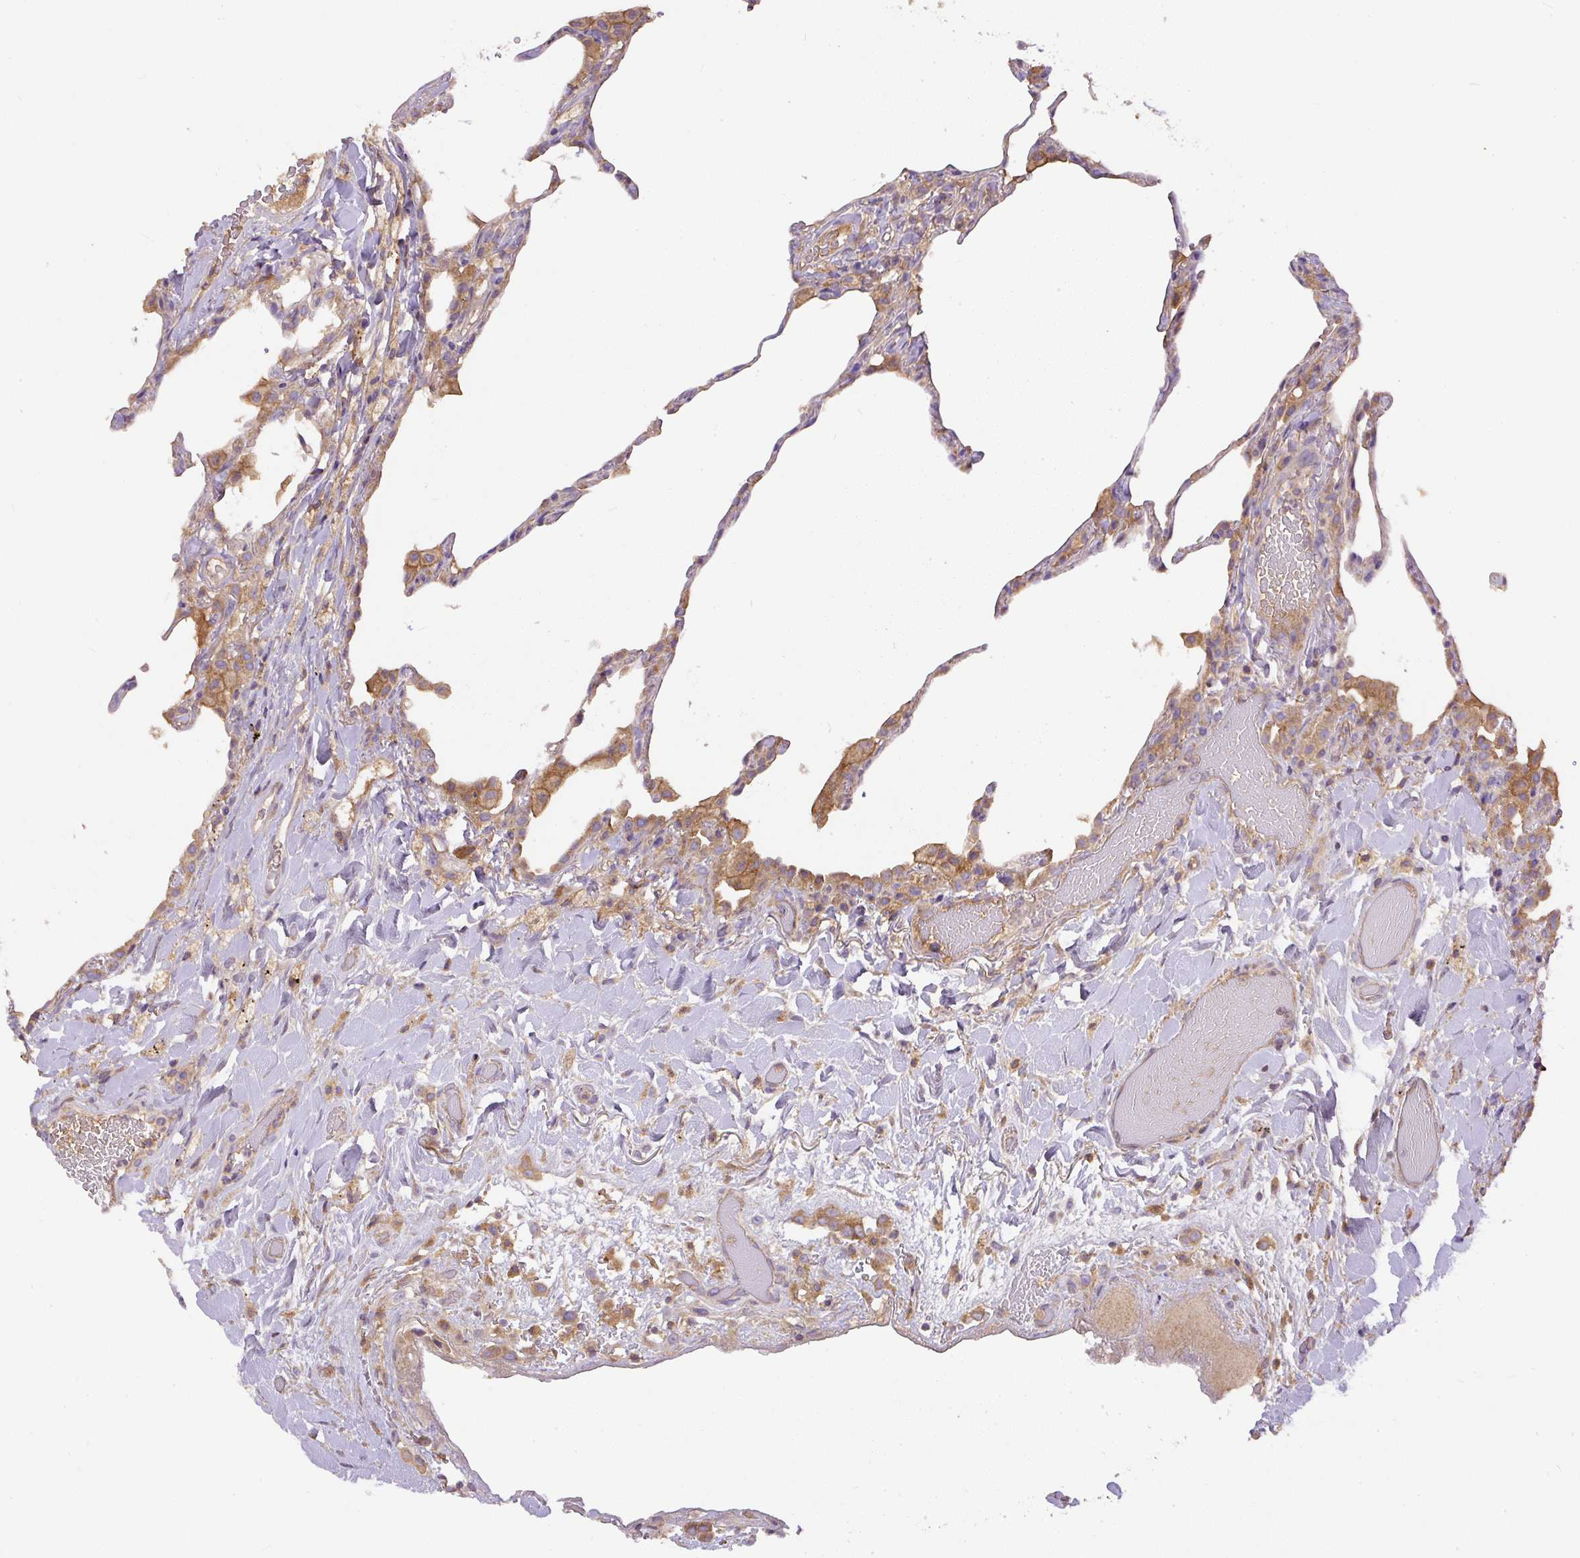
{"staining": {"intensity": "negative", "quantity": "none", "location": "none"}, "tissue": "lung", "cell_type": "Alveolar cells", "image_type": "normal", "snomed": [{"axis": "morphology", "description": "Normal tissue, NOS"}, {"axis": "topography", "description": "Lung"}], "caption": "Immunohistochemistry (IHC) photomicrograph of normal human lung stained for a protein (brown), which displays no positivity in alveolar cells.", "gene": "DAPK1", "patient": {"sex": "female", "age": 57}}